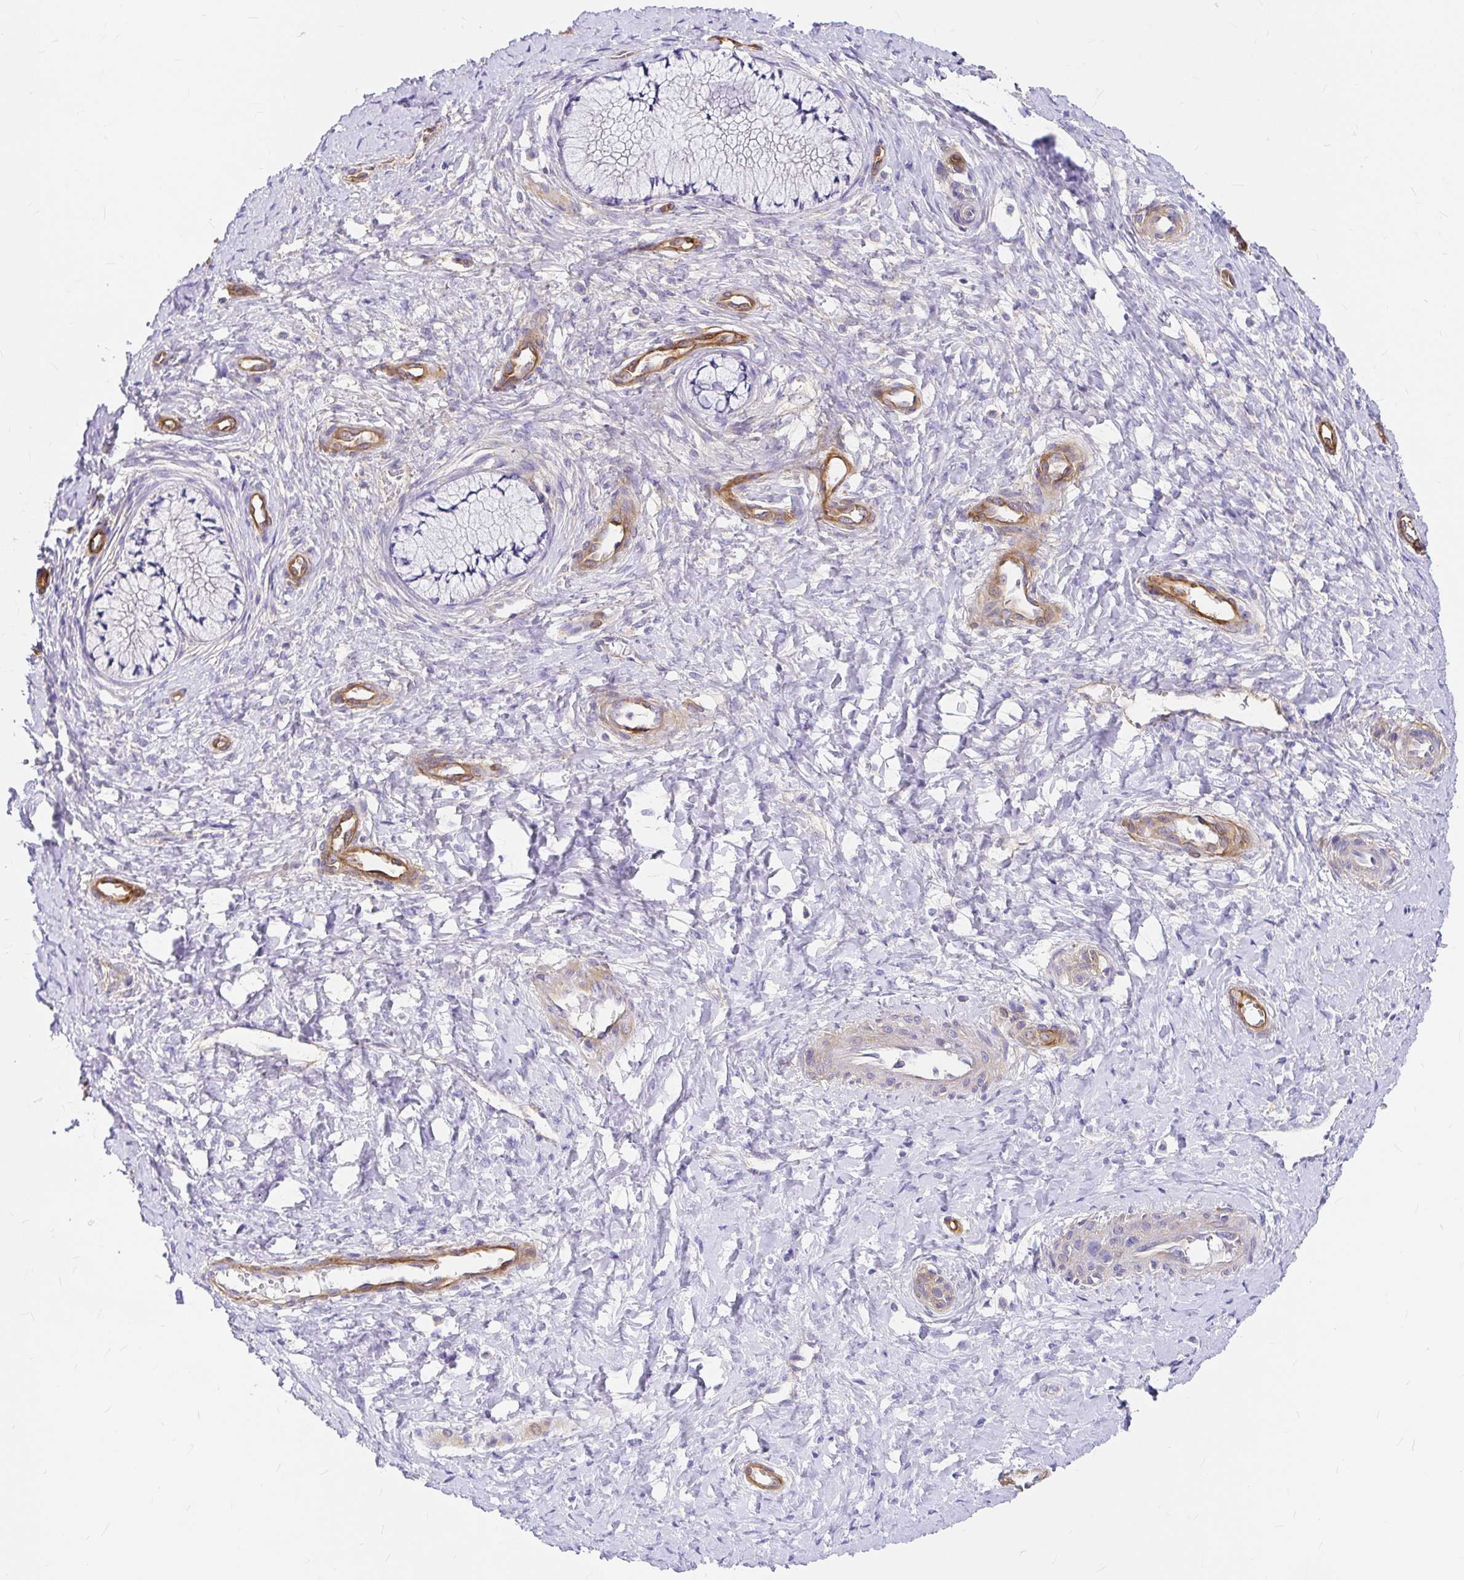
{"staining": {"intensity": "negative", "quantity": "none", "location": "none"}, "tissue": "cervix", "cell_type": "Glandular cells", "image_type": "normal", "snomed": [{"axis": "morphology", "description": "Normal tissue, NOS"}, {"axis": "topography", "description": "Cervix"}], "caption": "High power microscopy image of an immunohistochemistry histopathology image of normal cervix, revealing no significant expression in glandular cells.", "gene": "MYO1B", "patient": {"sex": "female", "age": 37}}